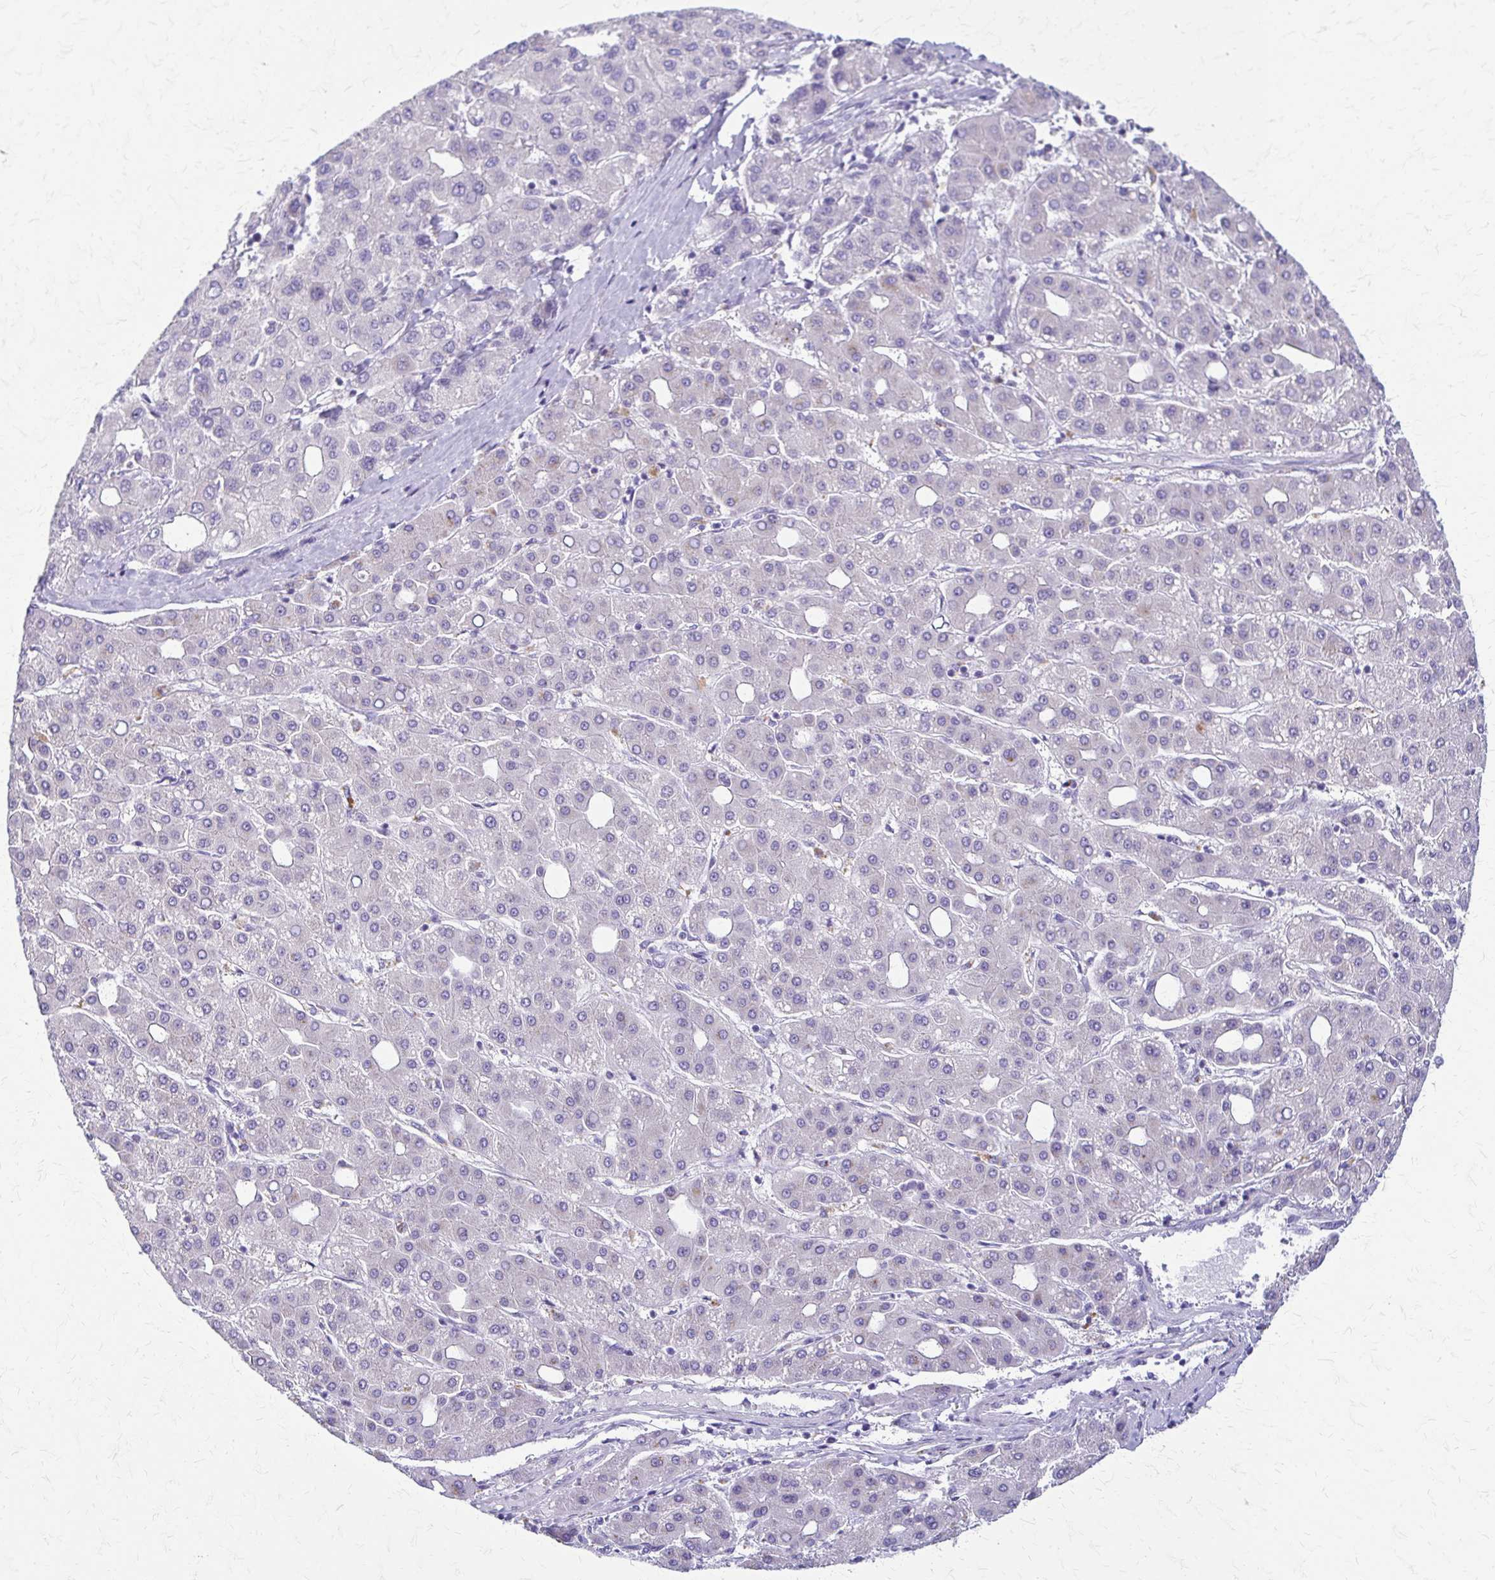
{"staining": {"intensity": "negative", "quantity": "none", "location": "none"}, "tissue": "liver cancer", "cell_type": "Tumor cells", "image_type": "cancer", "snomed": [{"axis": "morphology", "description": "Carcinoma, Hepatocellular, NOS"}, {"axis": "topography", "description": "Liver"}], "caption": "Immunohistochemistry (IHC) photomicrograph of liver cancer stained for a protein (brown), which exhibits no positivity in tumor cells.", "gene": "SAMD13", "patient": {"sex": "male", "age": 65}}